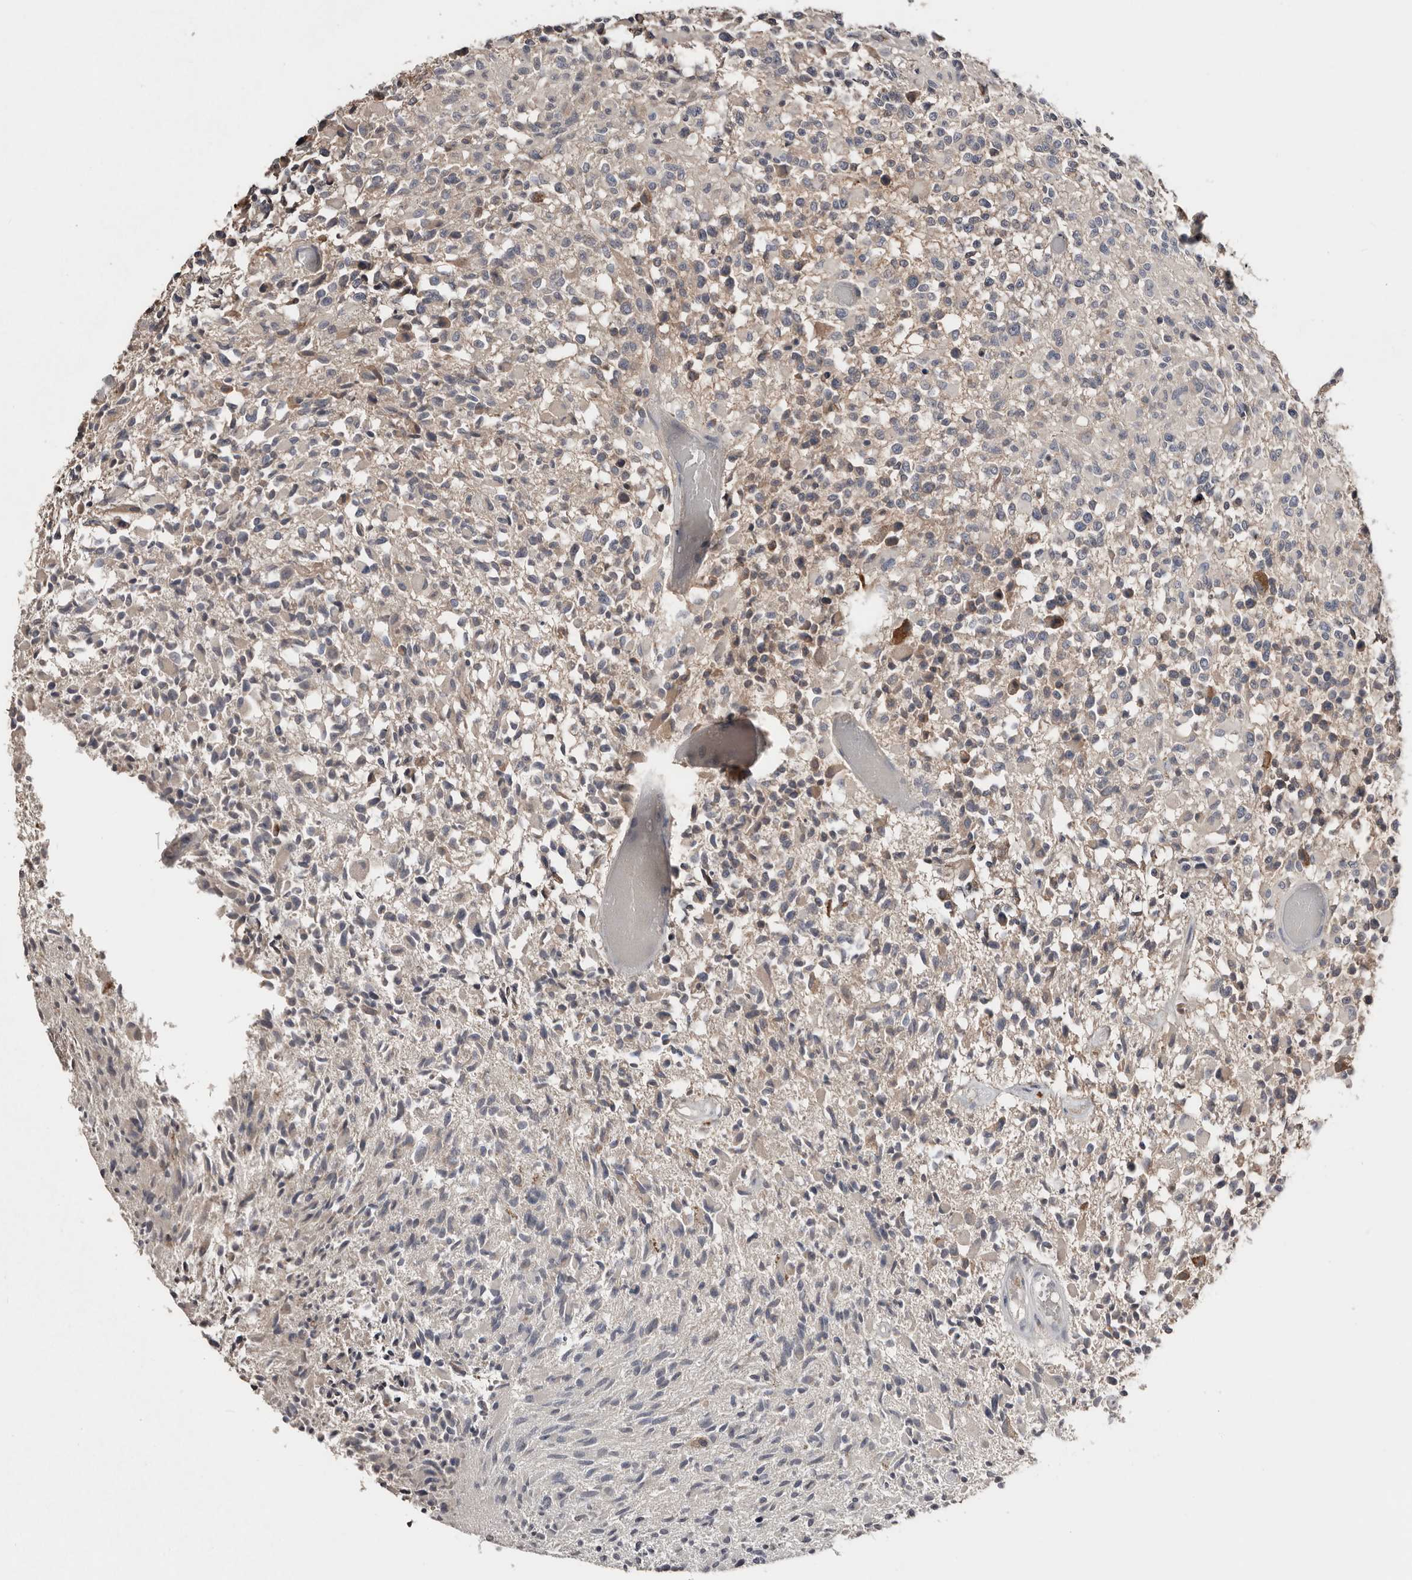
{"staining": {"intensity": "negative", "quantity": "none", "location": "none"}, "tissue": "glioma", "cell_type": "Tumor cells", "image_type": "cancer", "snomed": [{"axis": "morphology", "description": "Glioma, malignant, High grade"}, {"axis": "morphology", "description": "Glioblastoma, NOS"}, {"axis": "topography", "description": "Brain"}], "caption": "DAB immunohistochemical staining of glioma exhibits no significant positivity in tumor cells.", "gene": "SLC39A2", "patient": {"sex": "male", "age": 60}}